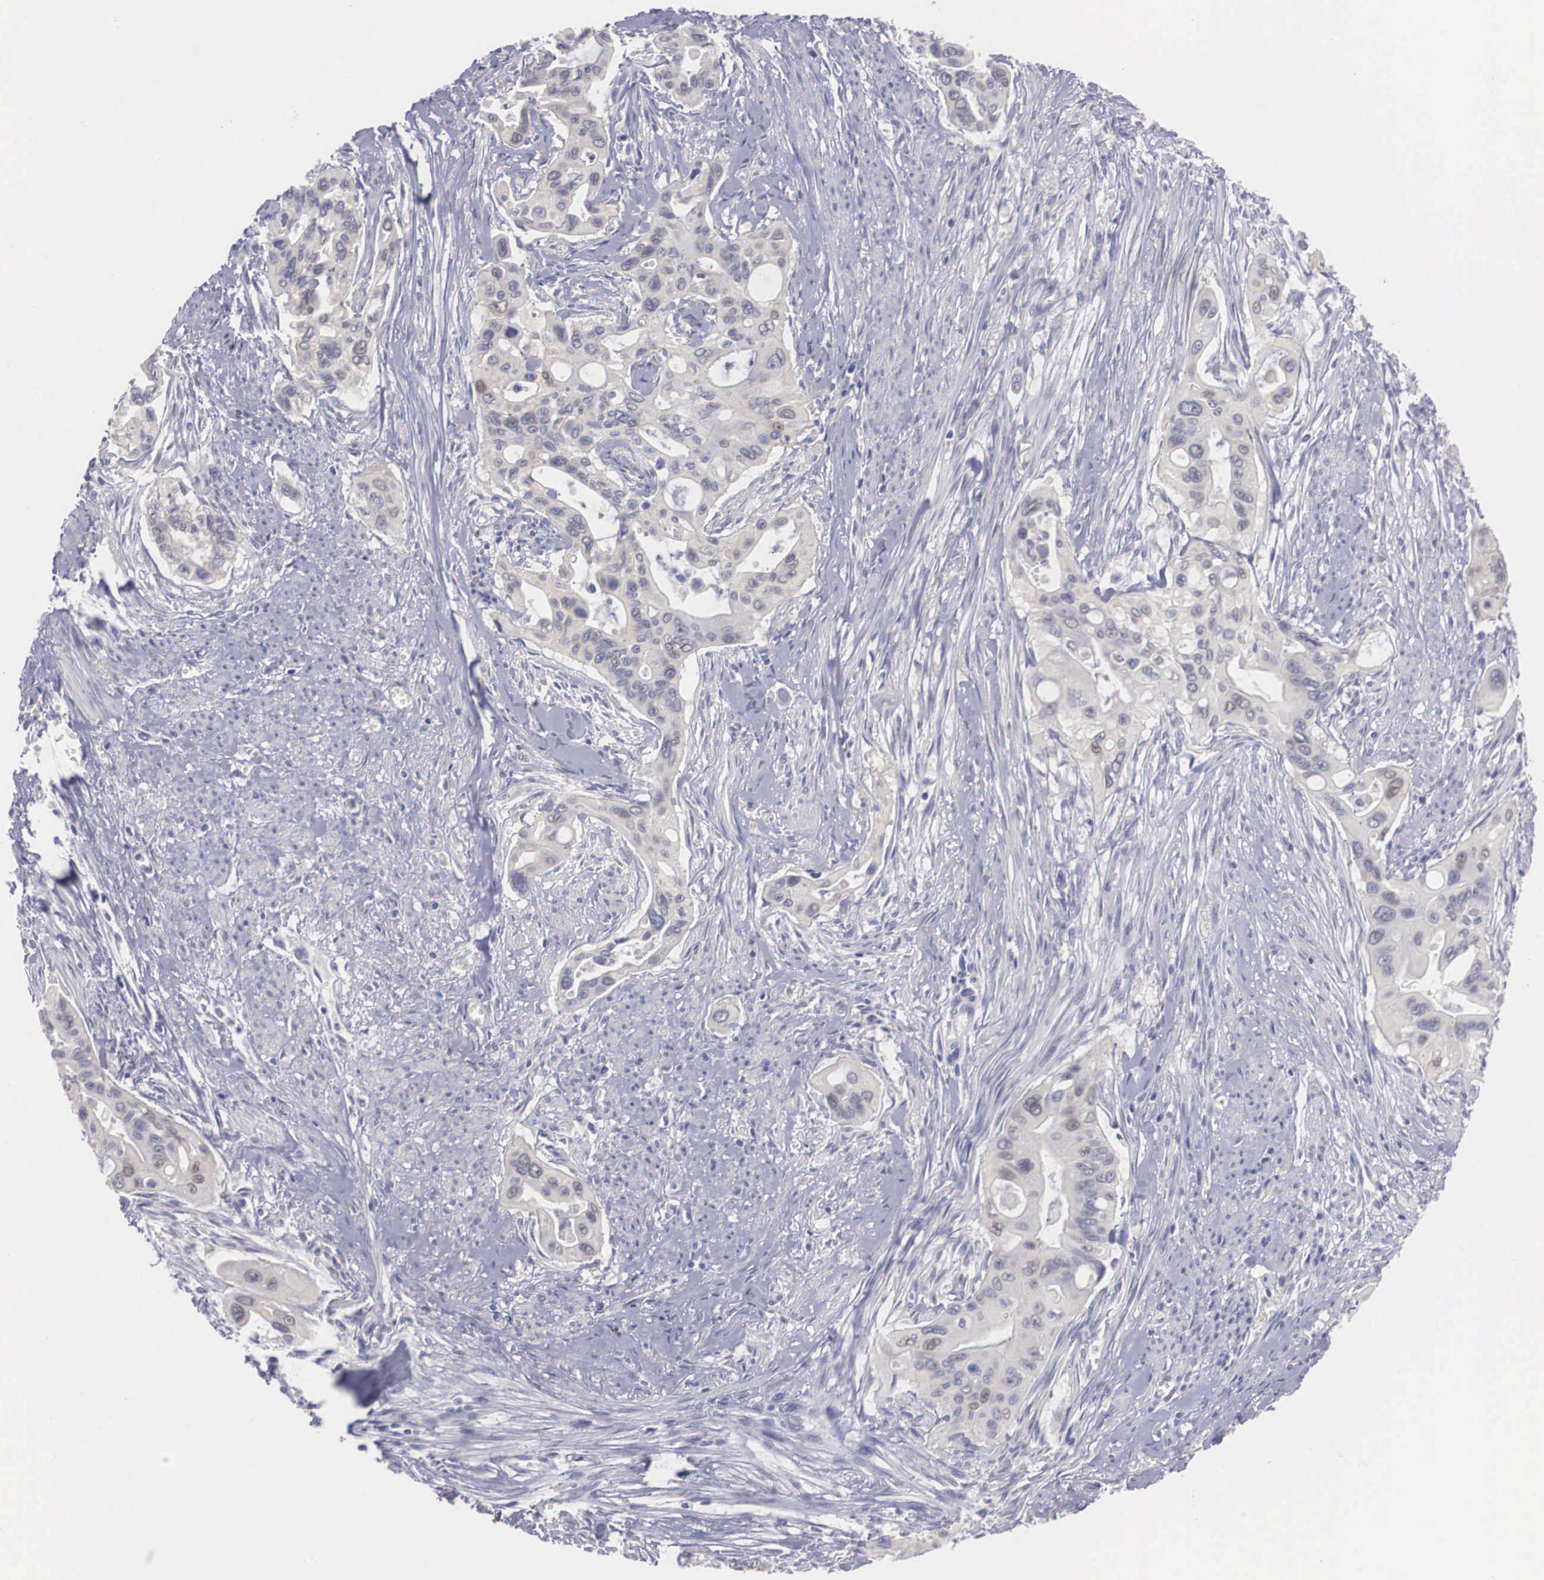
{"staining": {"intensity": "negative", "quantity": "none", "location": "none"}, "tissue": "pancreatic cancer", "cell_type": "Tumor cells", "image_type": "cancer", "snomed": [{"axis": "morphology", "description": "Adenocarcinoma, NOS"}, {"axis": "topography", "description": "Pancreas"}], "caption": "Immunohistochemistry (IHC) histopathology image of pancreatic adenocarcinoma stained for a protein (brown), which reveals no expression in tumor cells.", "gene": "REPS2", "patient": {"sex": "male", "age": 77}}